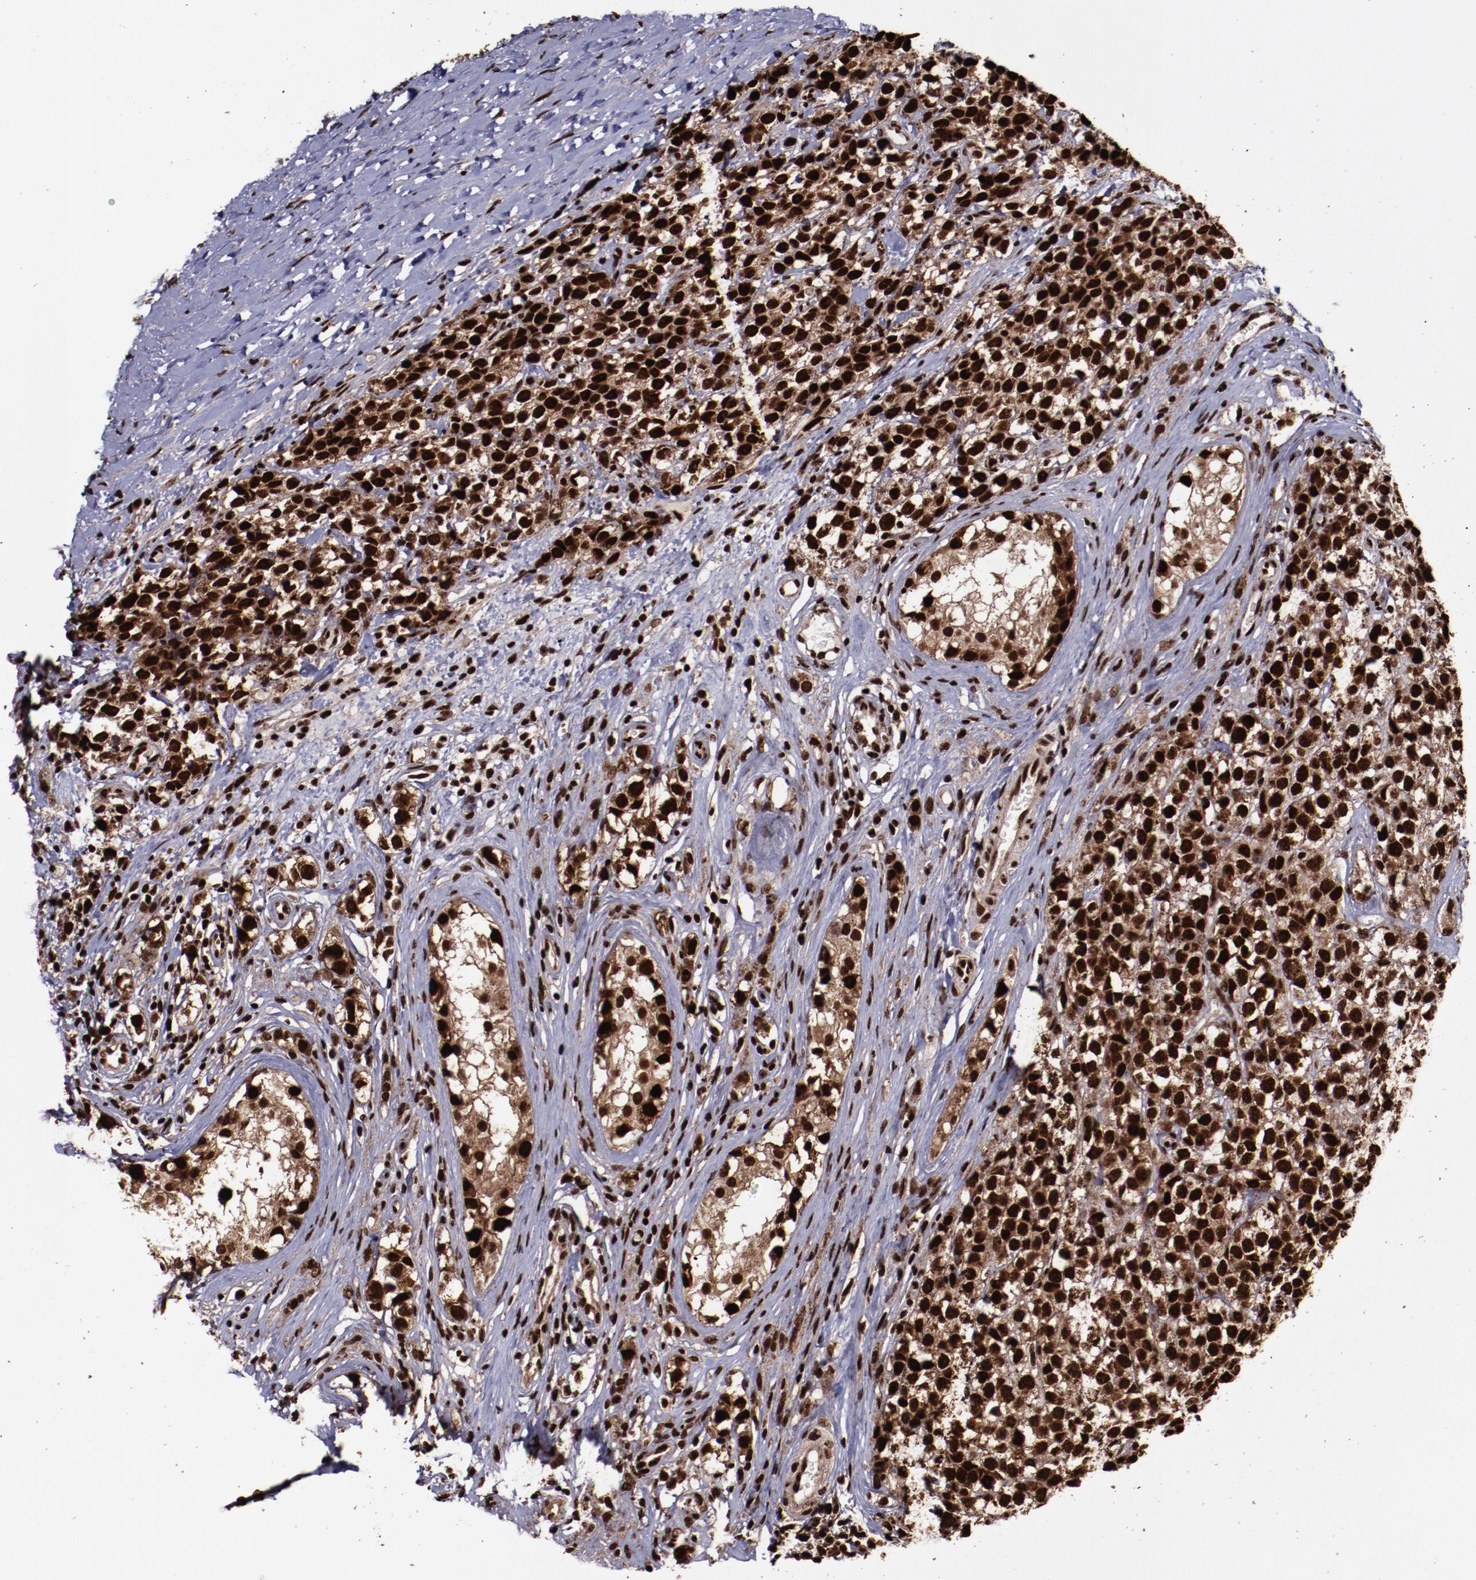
{"staining": {"intensity": "strong", "quantity": ">75%", "location": "cytoplasmic/membranous,nuclear"}, "tissue": "testis cancer", "cell_type": "Tumor cells", "image_type": "cancer", "snomed": [{"axis": "morphology", "description": "Seminoma, NOS"}, {"axis": "topography", "description": "Testis"}], "caption": "There is high levels of strong cytoplasmic/membranous and nuclear staining in tumor cells of seminoma (testis), as demonstrated by immunohistochemical staining (brown color).", "gene": "SNW1", "patient": {"sex": "male", "age": 25}}